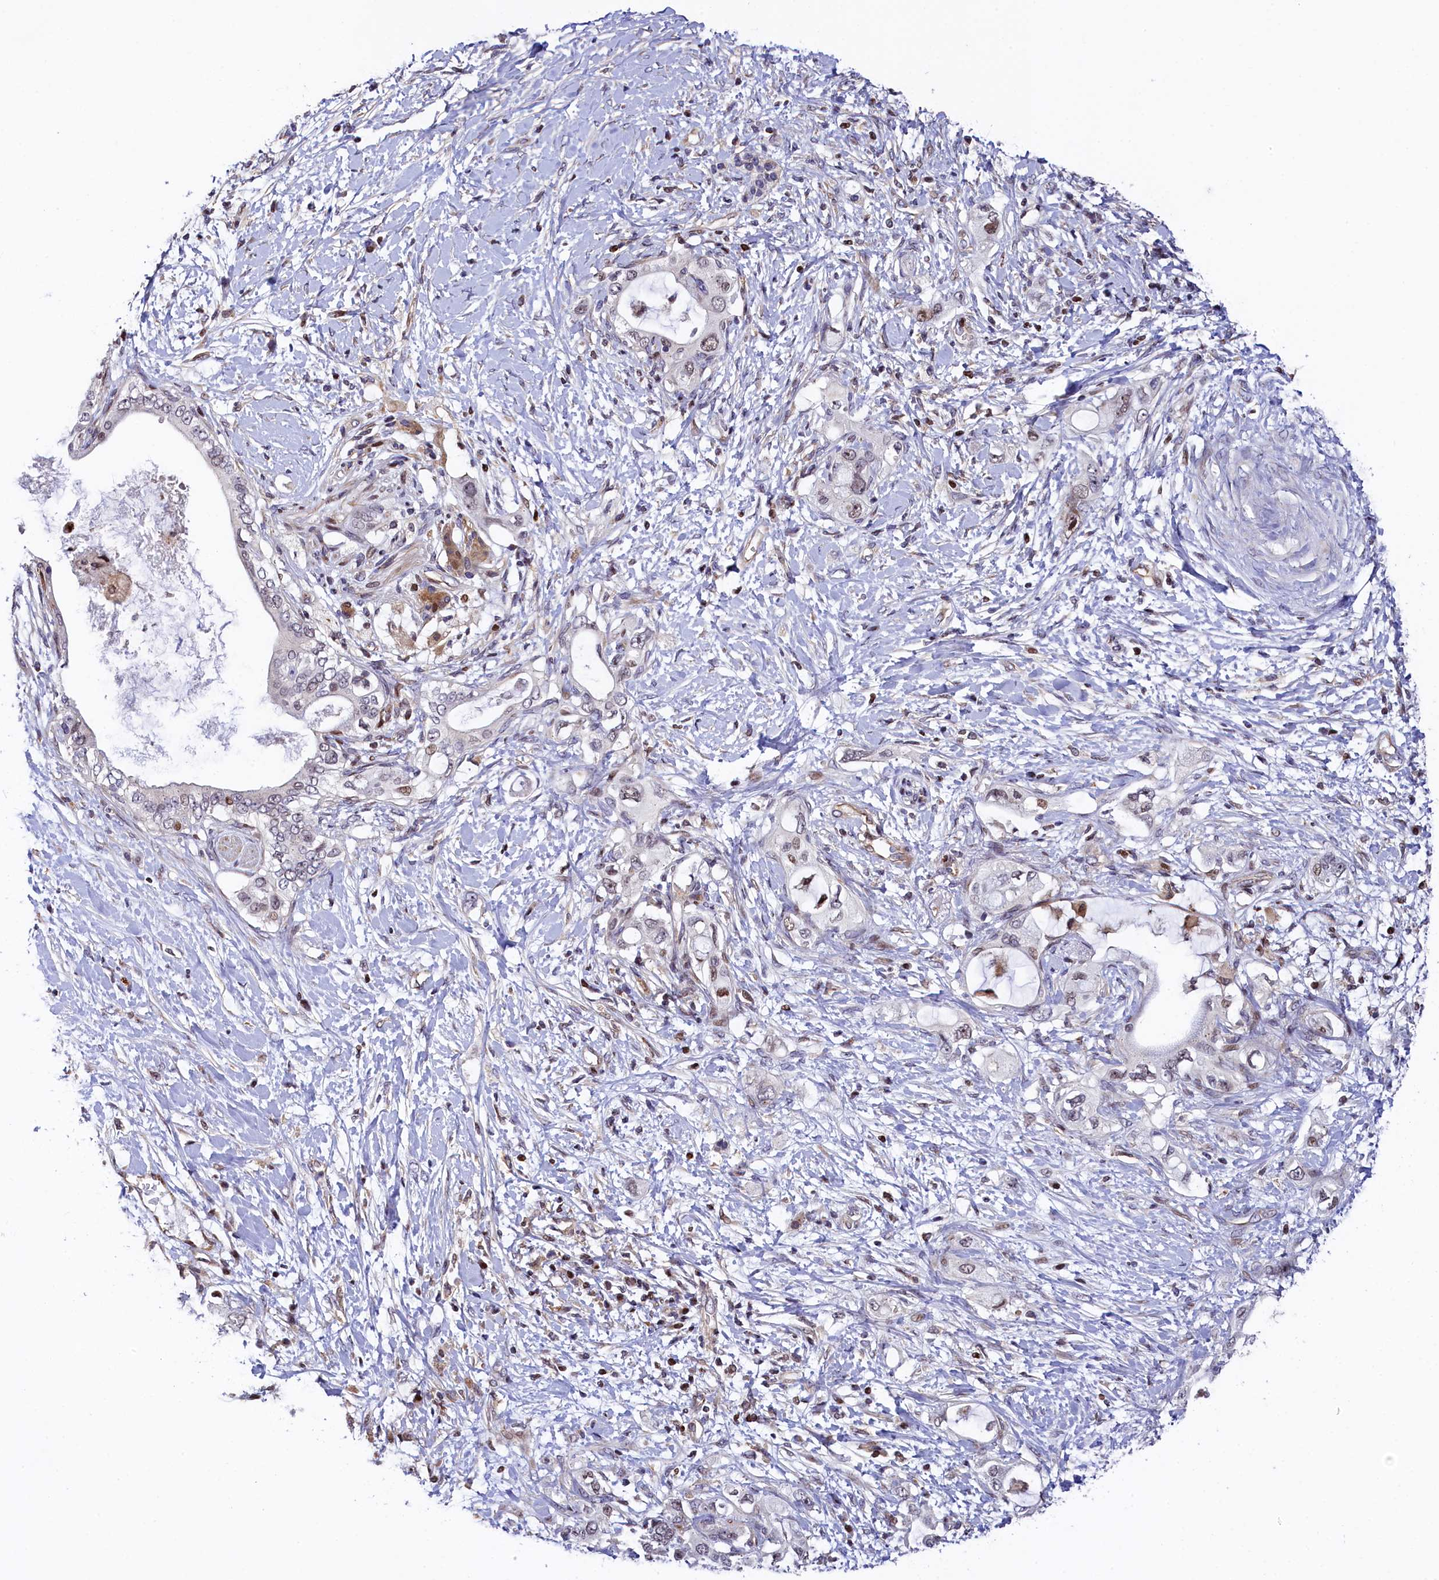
{"staining": {"intensity": "weak", "quantity": "25%-75%", "location": "nuclear"}, "tissue": "pancreatic cancer", "cell_type": "Tumor cells", "image_type": "cancer", "snomed": [{"axis": "morphology", "description": "Adenocarcinoma, NOS"}, {"axis": "topography", "description": "Pancreas"}], "caption": "This is a micrograph of immunohistochemistry (IHC) staining of adenocarcinoma (pancreatic), which shows weak staining in the nuclear of tumor cells.", "gene": "TGDS", "patient": {"sex": "female", "age": 56}}